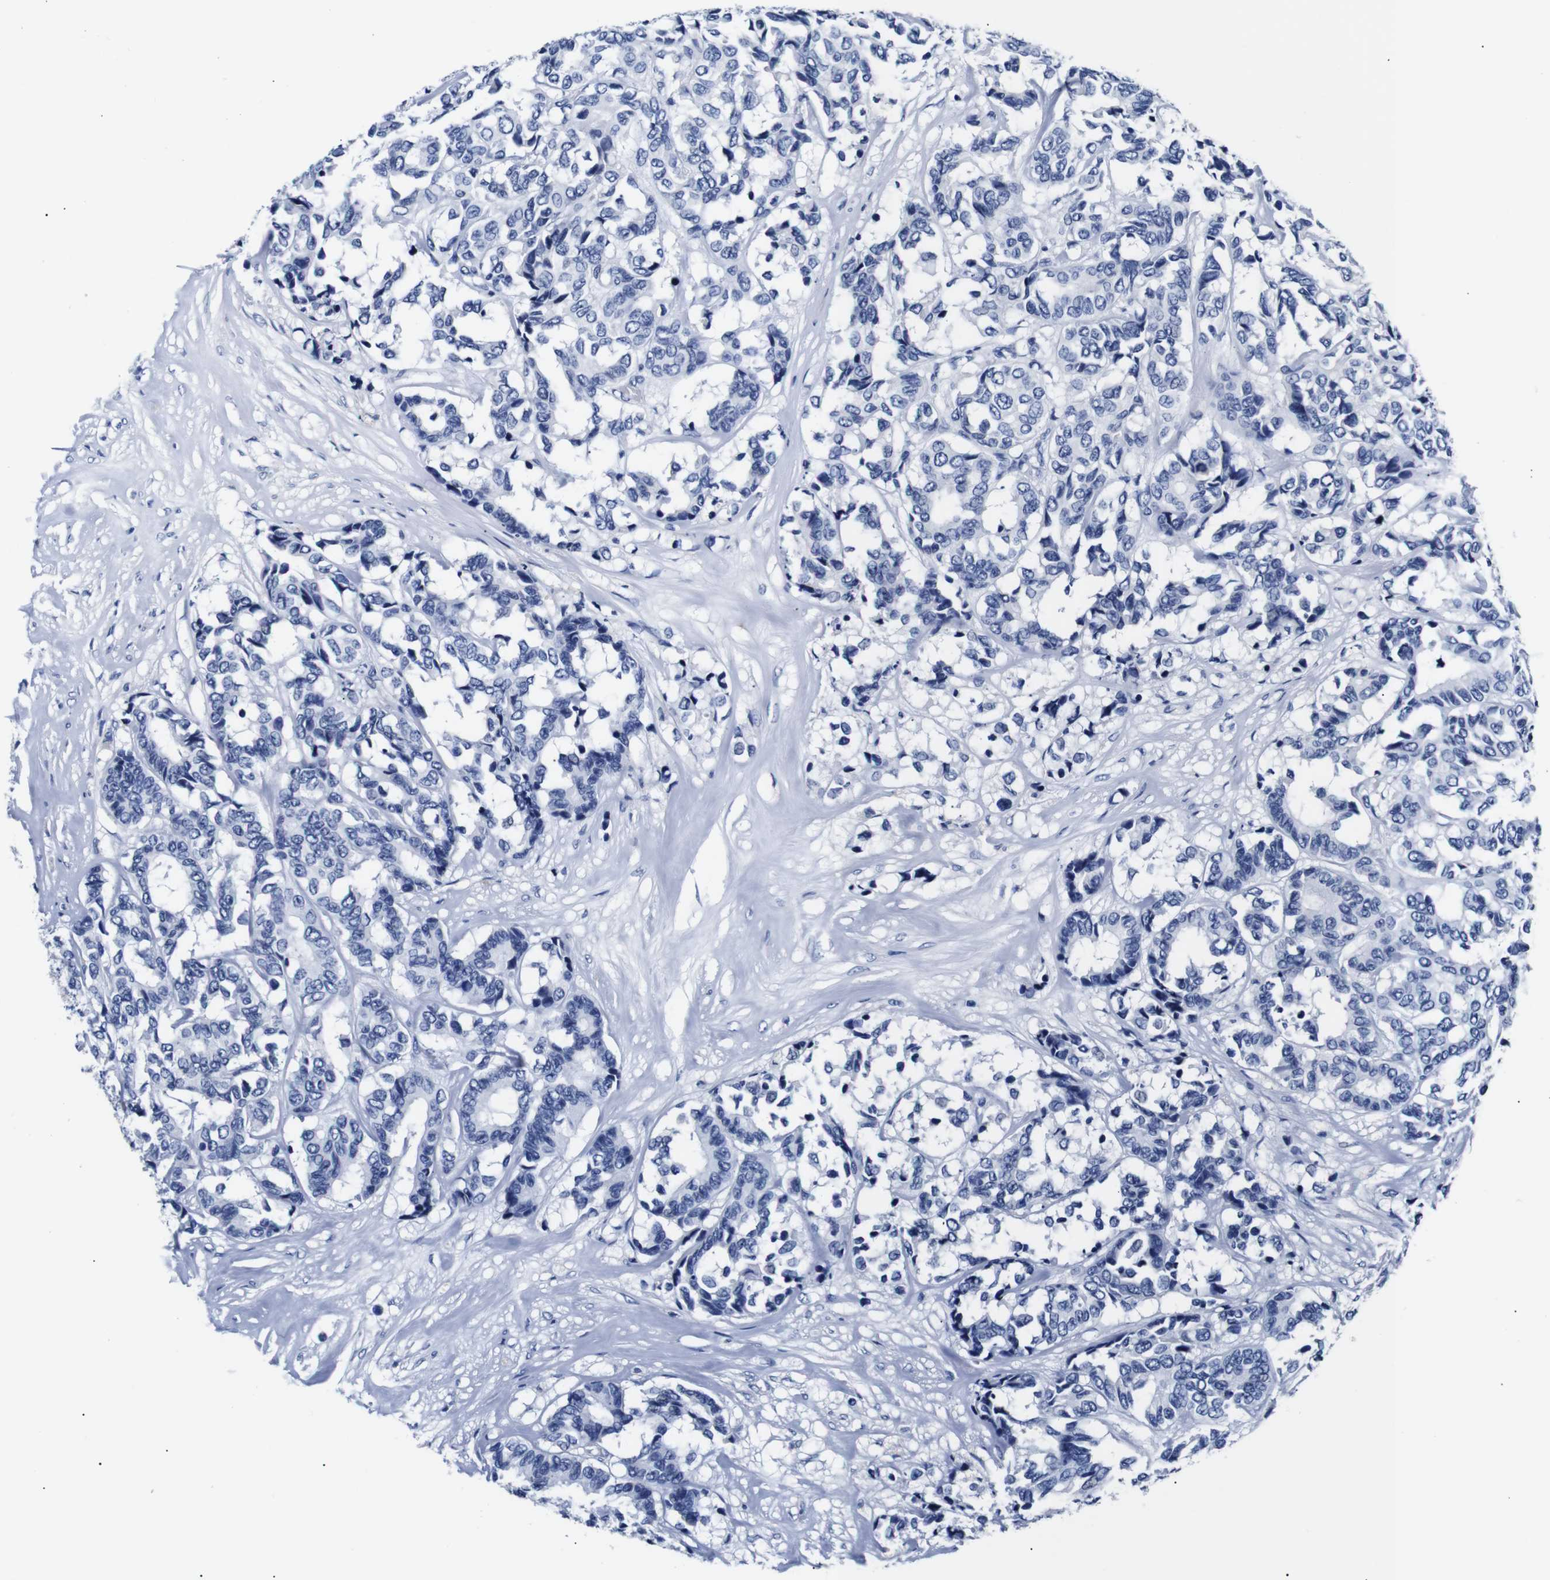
{"staining": {"intensity": "negative", "quantity": "none", "location": "none"}, "tissue": "breast cancer", "cell_type": "Tumor cells", "image_type": "cancer", "snomed": [{"axis": "morphology", "description": "Duct carcinoma"}, {"axis": "topography", "description": "Breast"}], "caption": "High power microscopy histopathology image of an immunohistochemistry micrograph of breast cancer (invasive ductal carcinoma), revealing no significant positivity in tumor cells.", "gene": "GAP43", "patient": {"sex": "female", "age": 87}}